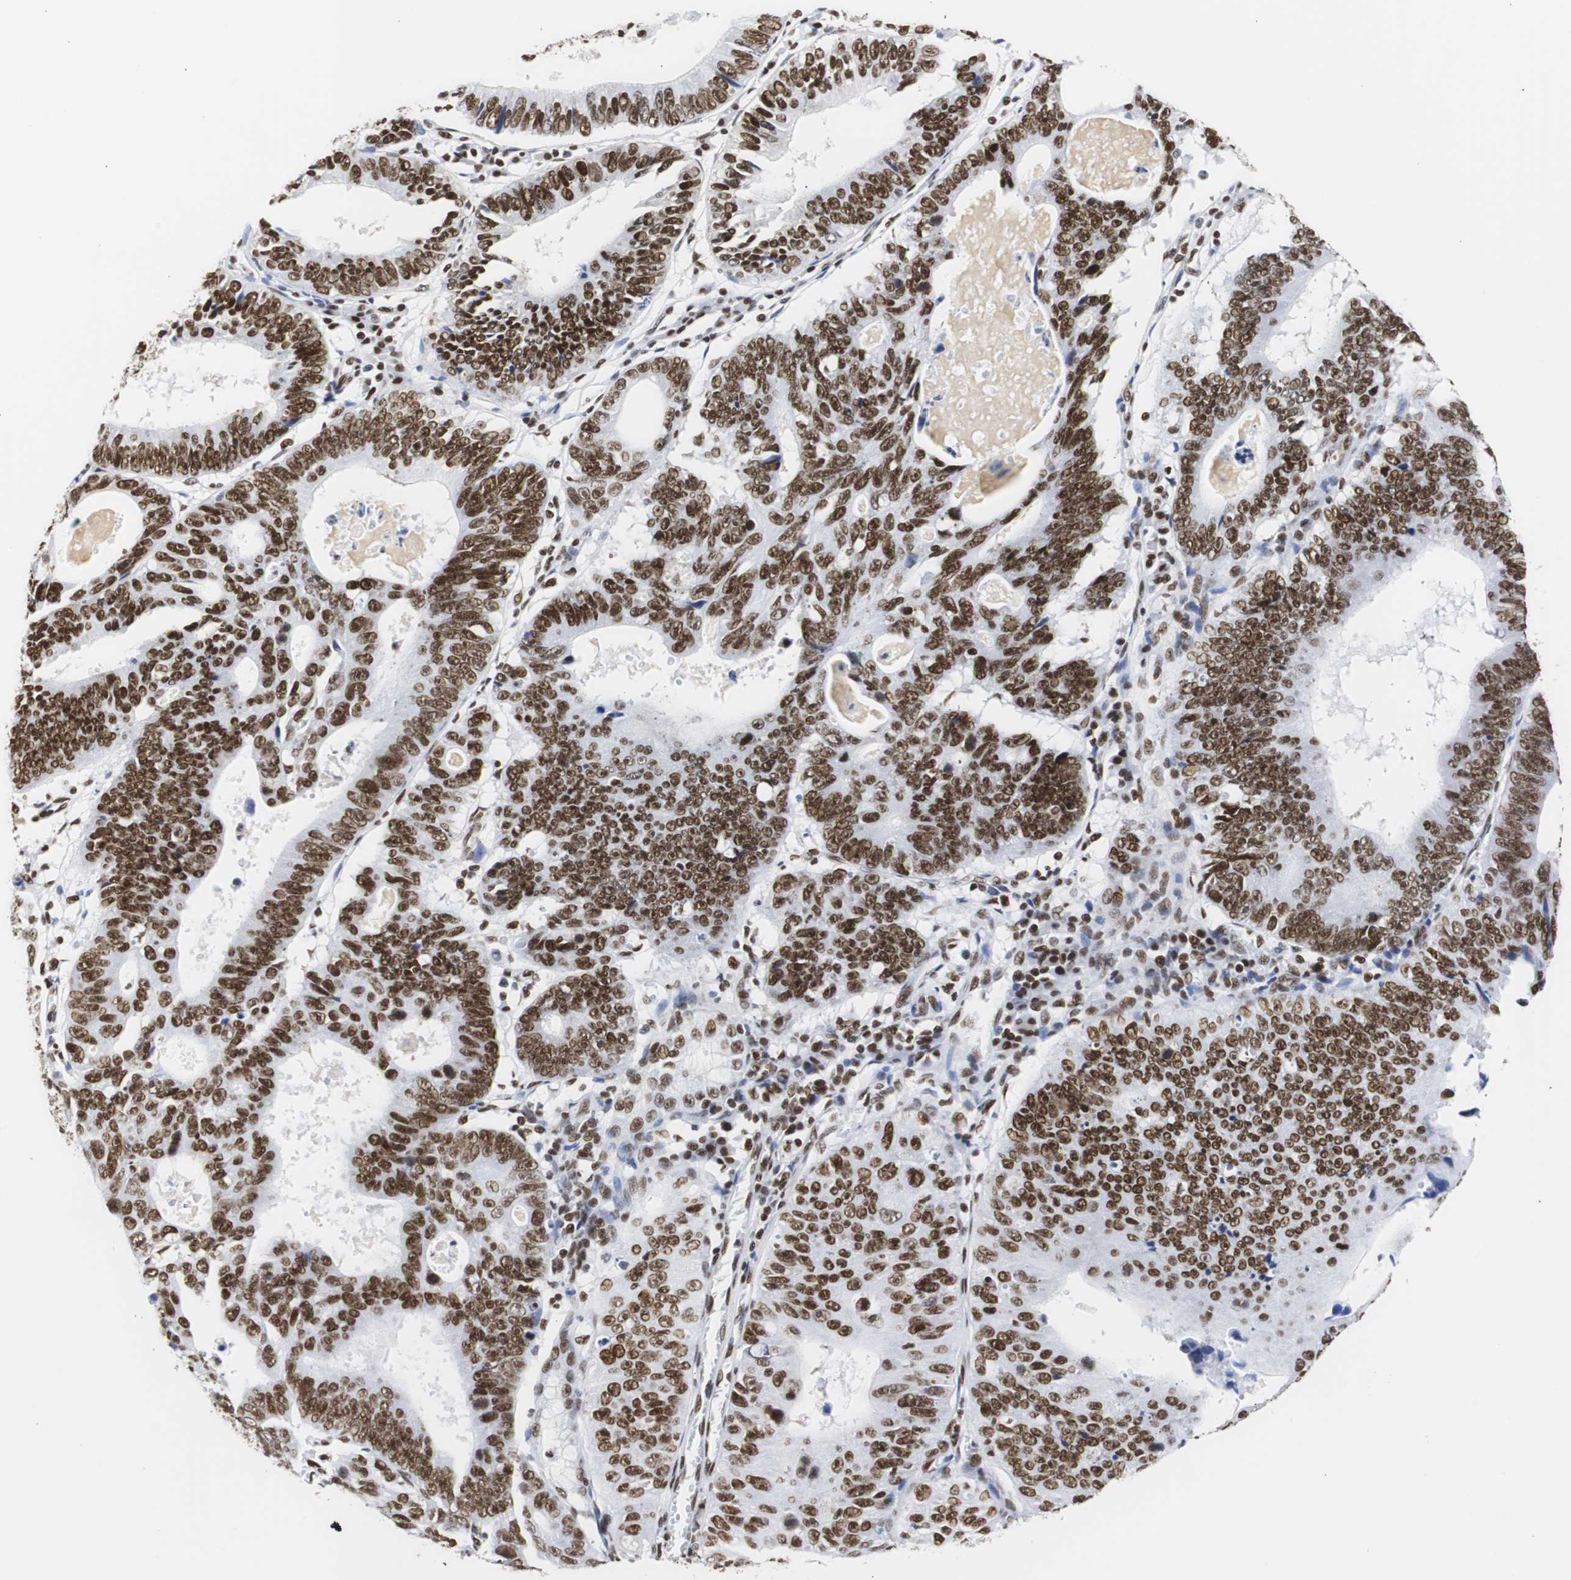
{"staining": {"intensity": "strong", "quantity": ">75%", "location": "nuclear"}, "tissue": "stomach cancer", "cell_type": "Tumor cells", "image_type": "cancer", "snomed": [{"axis": "morphology", "description": "Adenocarcinoma, NOS"}, {"axis": "topography", "description": "Stomach"}], "caption": "Immunohistochemical staining of stomach cancer reveals high levels of strong nuclear protein expression in approximately >75% of tumor cells.", "gene": "HNRNPH2", "patient": {"sex": "male", "age": 59}}